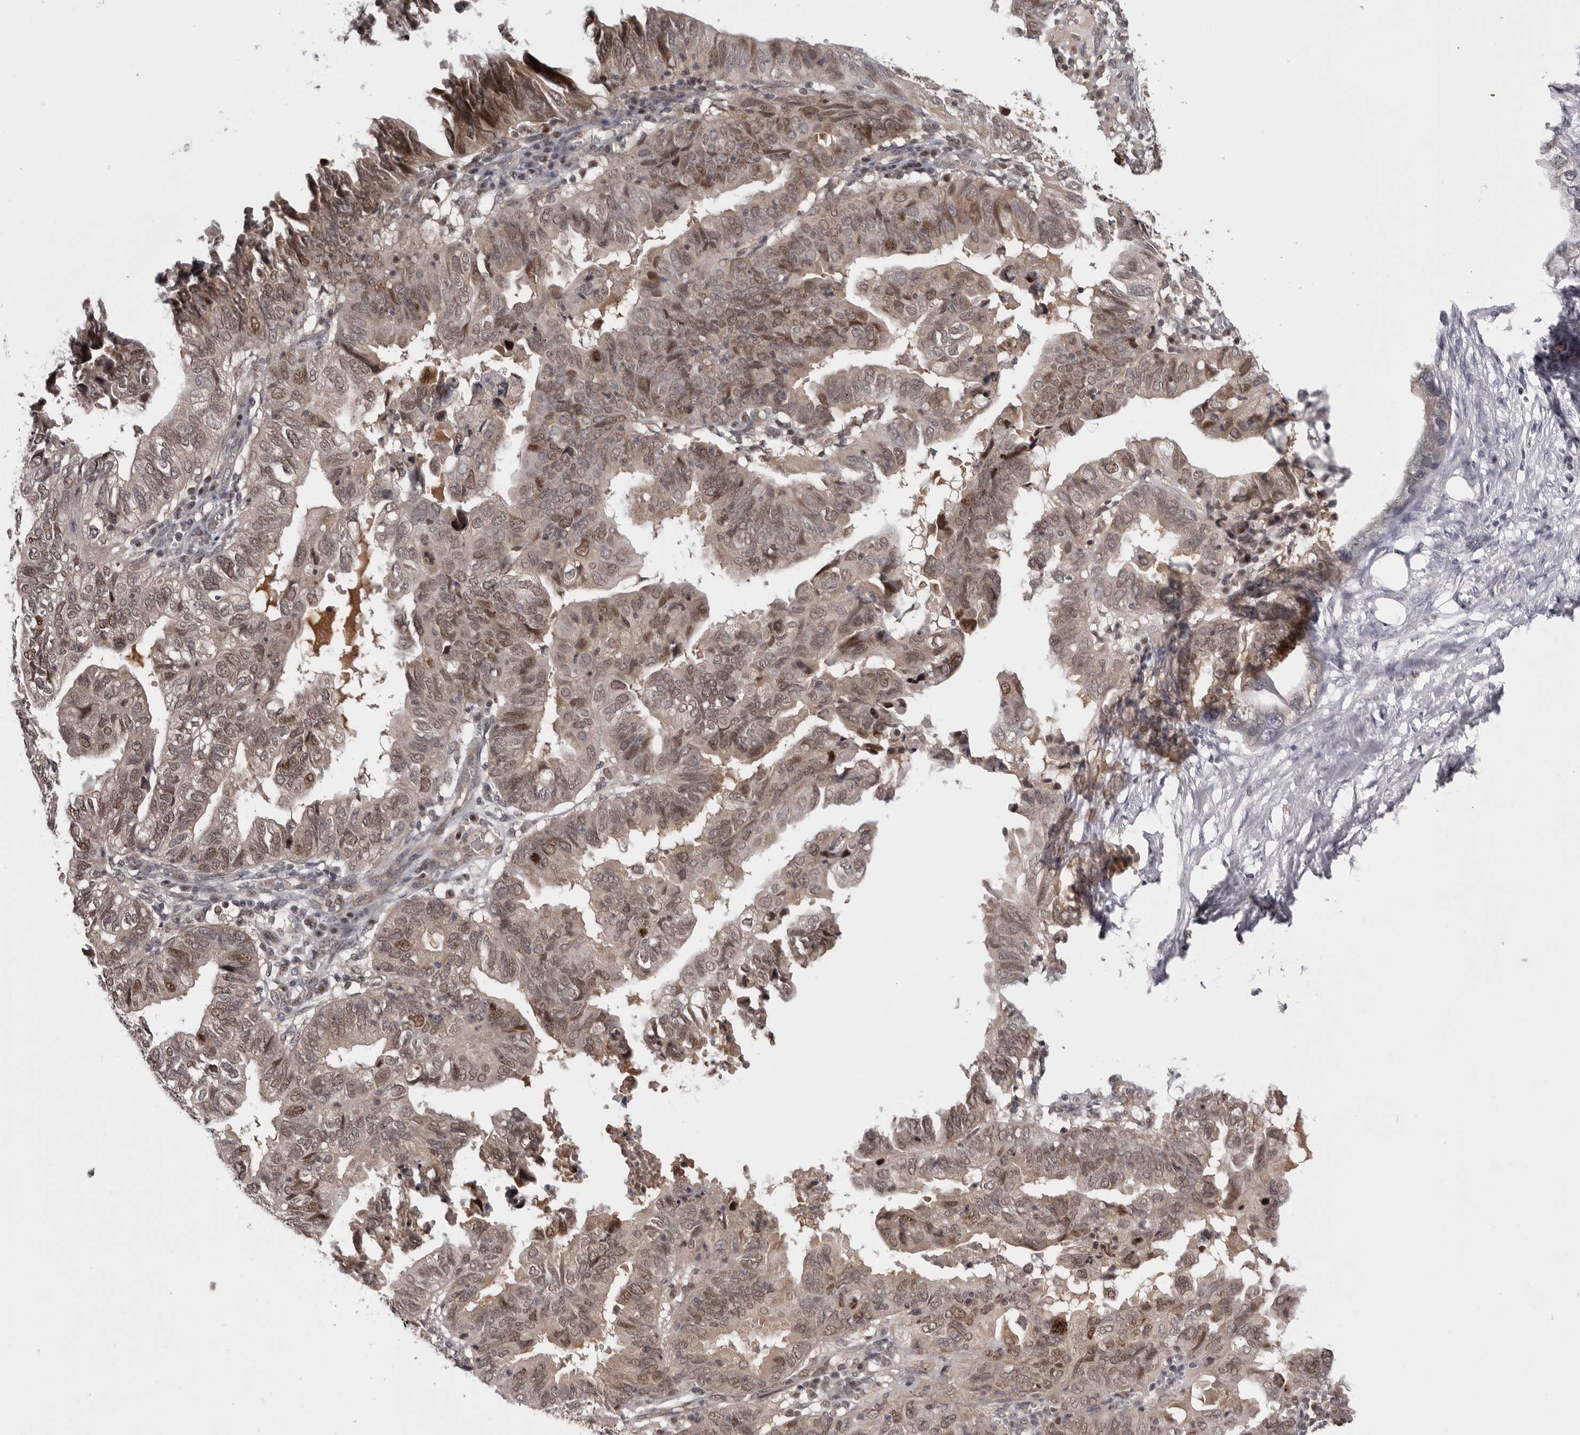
{"staining": {"intensity": "moderate", "quantity": "25%-75%", "location": "cytoplasmic/membranous,nuclear"}, "tissue": "endometrial cancer", "cell_type": "Tumor cells", "image_type": "cancer", "snomed": [{"axis": "morphology", "description": "Adenocarcinoma, NOS"}, {"axis": "topography", "description": "Uterus"}], "caption": "Human endometrial cancer (adenocarcinoma) stained with a brown dye reveals moderate cytoplasmic/membranous and nuclear positive expression in about 25%-75% of tumor cells.", "gene": "TBX5", "patient": {"sex": "female", "age": 77}}